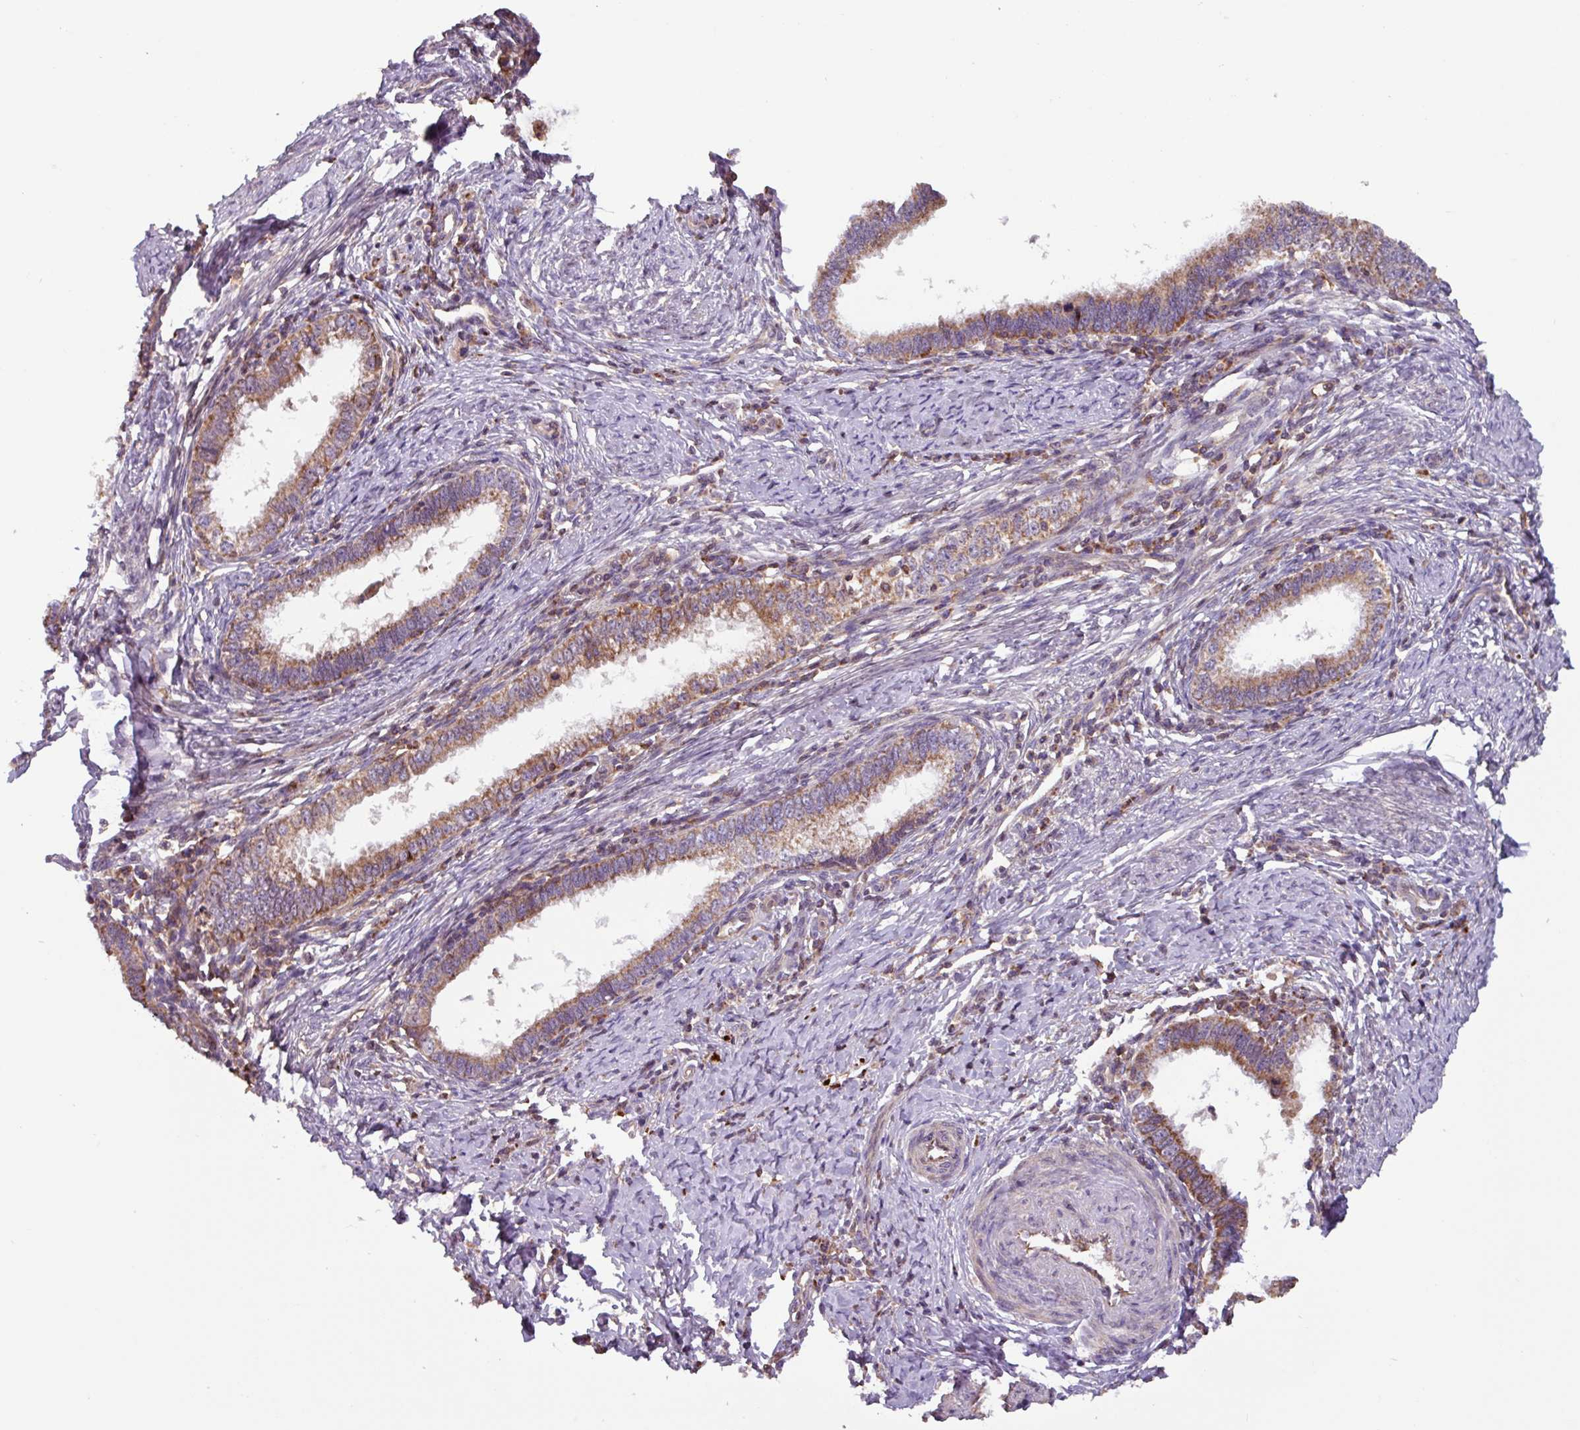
{"staining": {"intensity": "moderate", "quantity": ">75%", "location": "cytoplasmic/membranous"}, "tissue": "cervical cancer", "cell_type": "Tumor cells", "image_type": "cancer", "snomed": [{"axis": "morphology", "description": "Adenocarcinoma, NOS"}, {"axis": "topography", "description": "Cervix"}], "caption": "Moderate cytoplasmic/membranous protein positivity is identified in approximately >75% of tumor cells in cervical adenocarcinoma.", "gene": "PLEKHD1", "patient": {"sex": "female", "age": 36}}